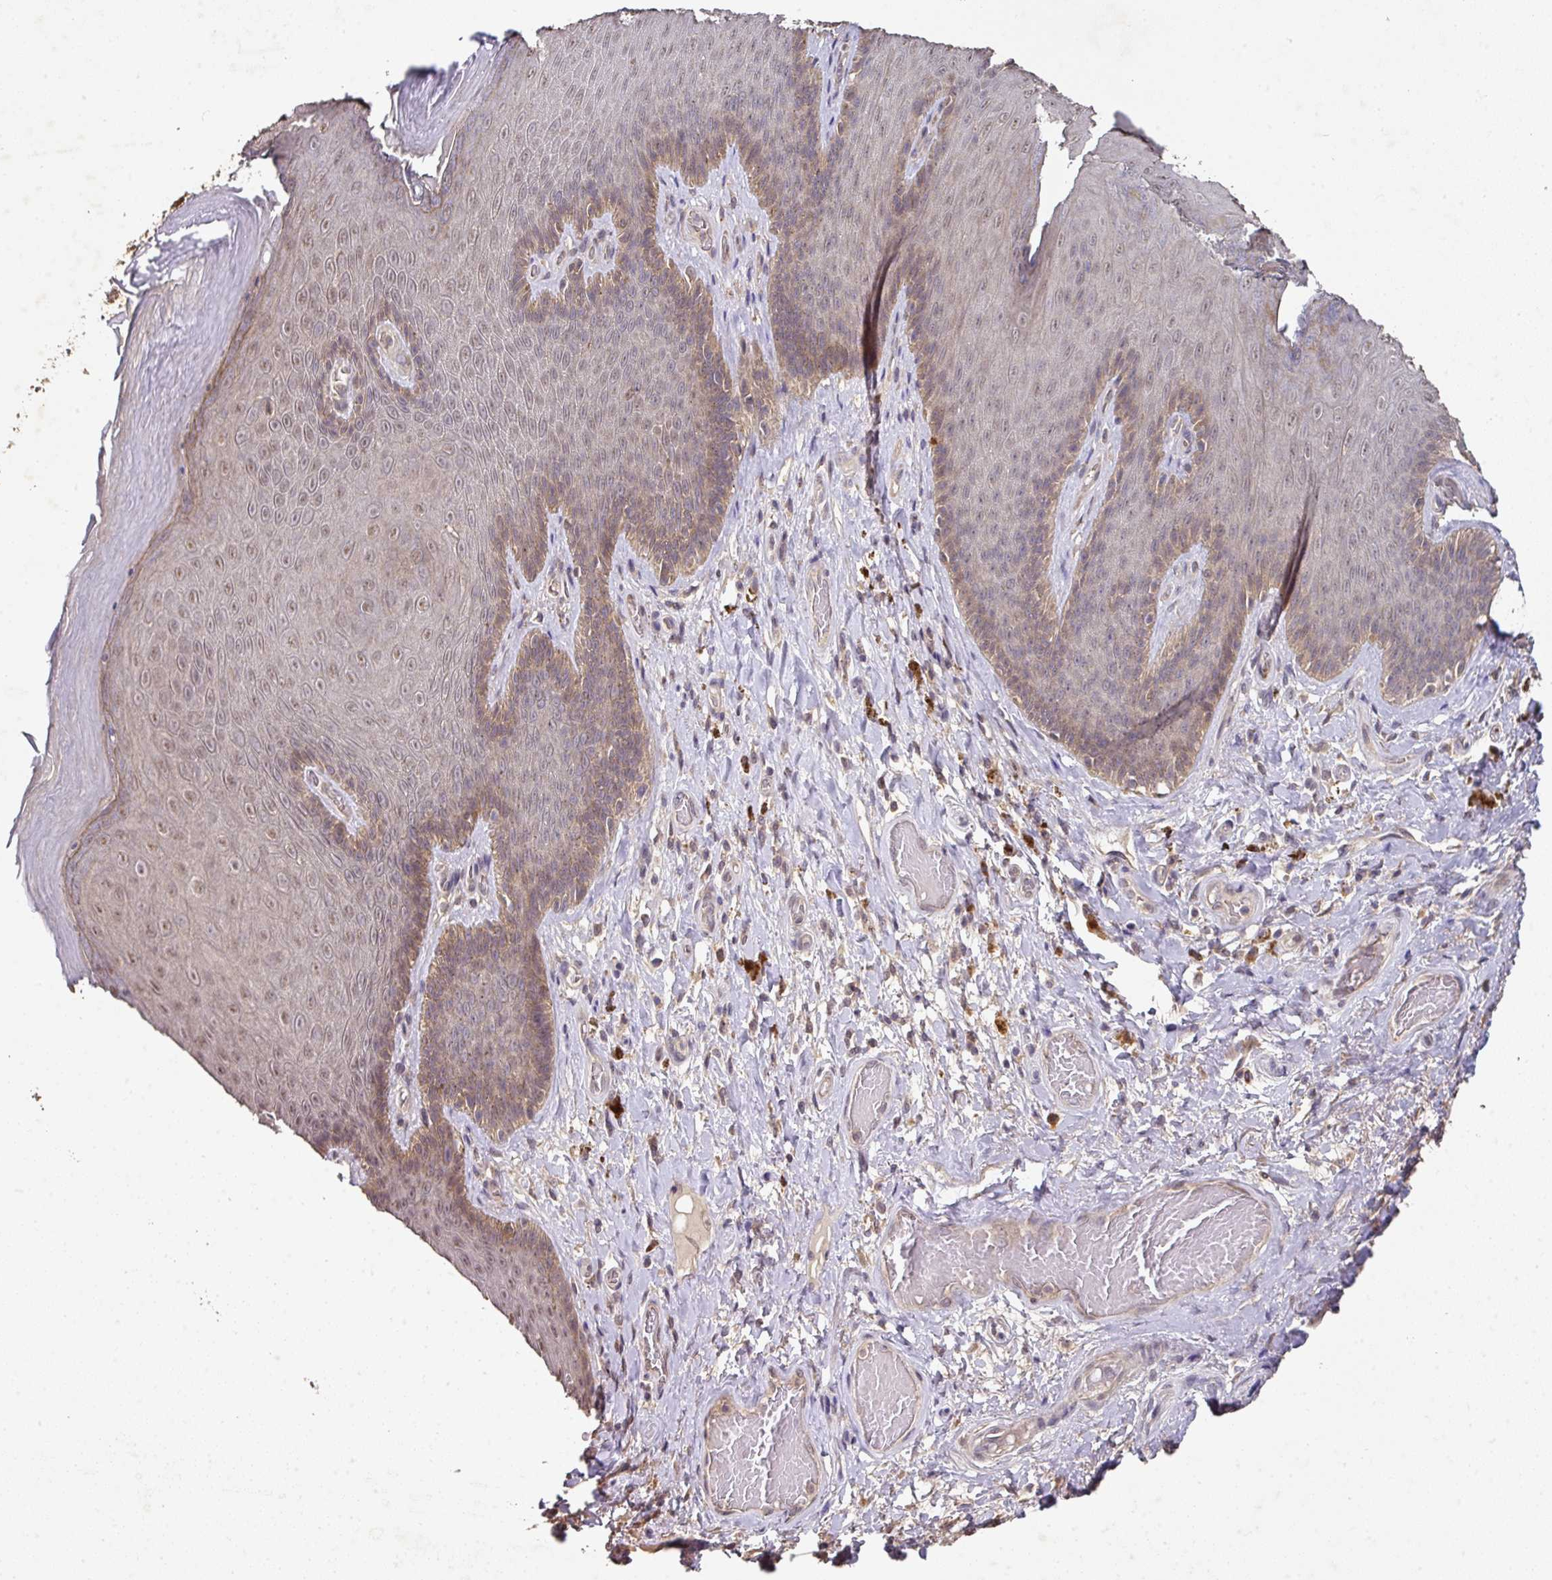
{"staining": {"intensity": "weak", "quantity": "25%-75%", "location": "cytoplasmic/membranous,nuclear"}, "tissue": "skin", "cell_type": "Epidermal cells", "image_type": "normal", "snomed": [{"axis": "morphology", "description": "Normal tissue, NOS"}, {"axis": "topography", "description": "Anal"}, {"axis": "topography", "description": "Peripheral nerve tissue"}], "caption": "A low amount of weak cytoplasmic/membranous,nuclear positivity is present in approximately 25%-75% of epidermal cells in normal skin. (IHC, brightfield microscopy, high magnification).", "gene": "ACVR2B", "patient": {"sex": "male", "age": 53}}